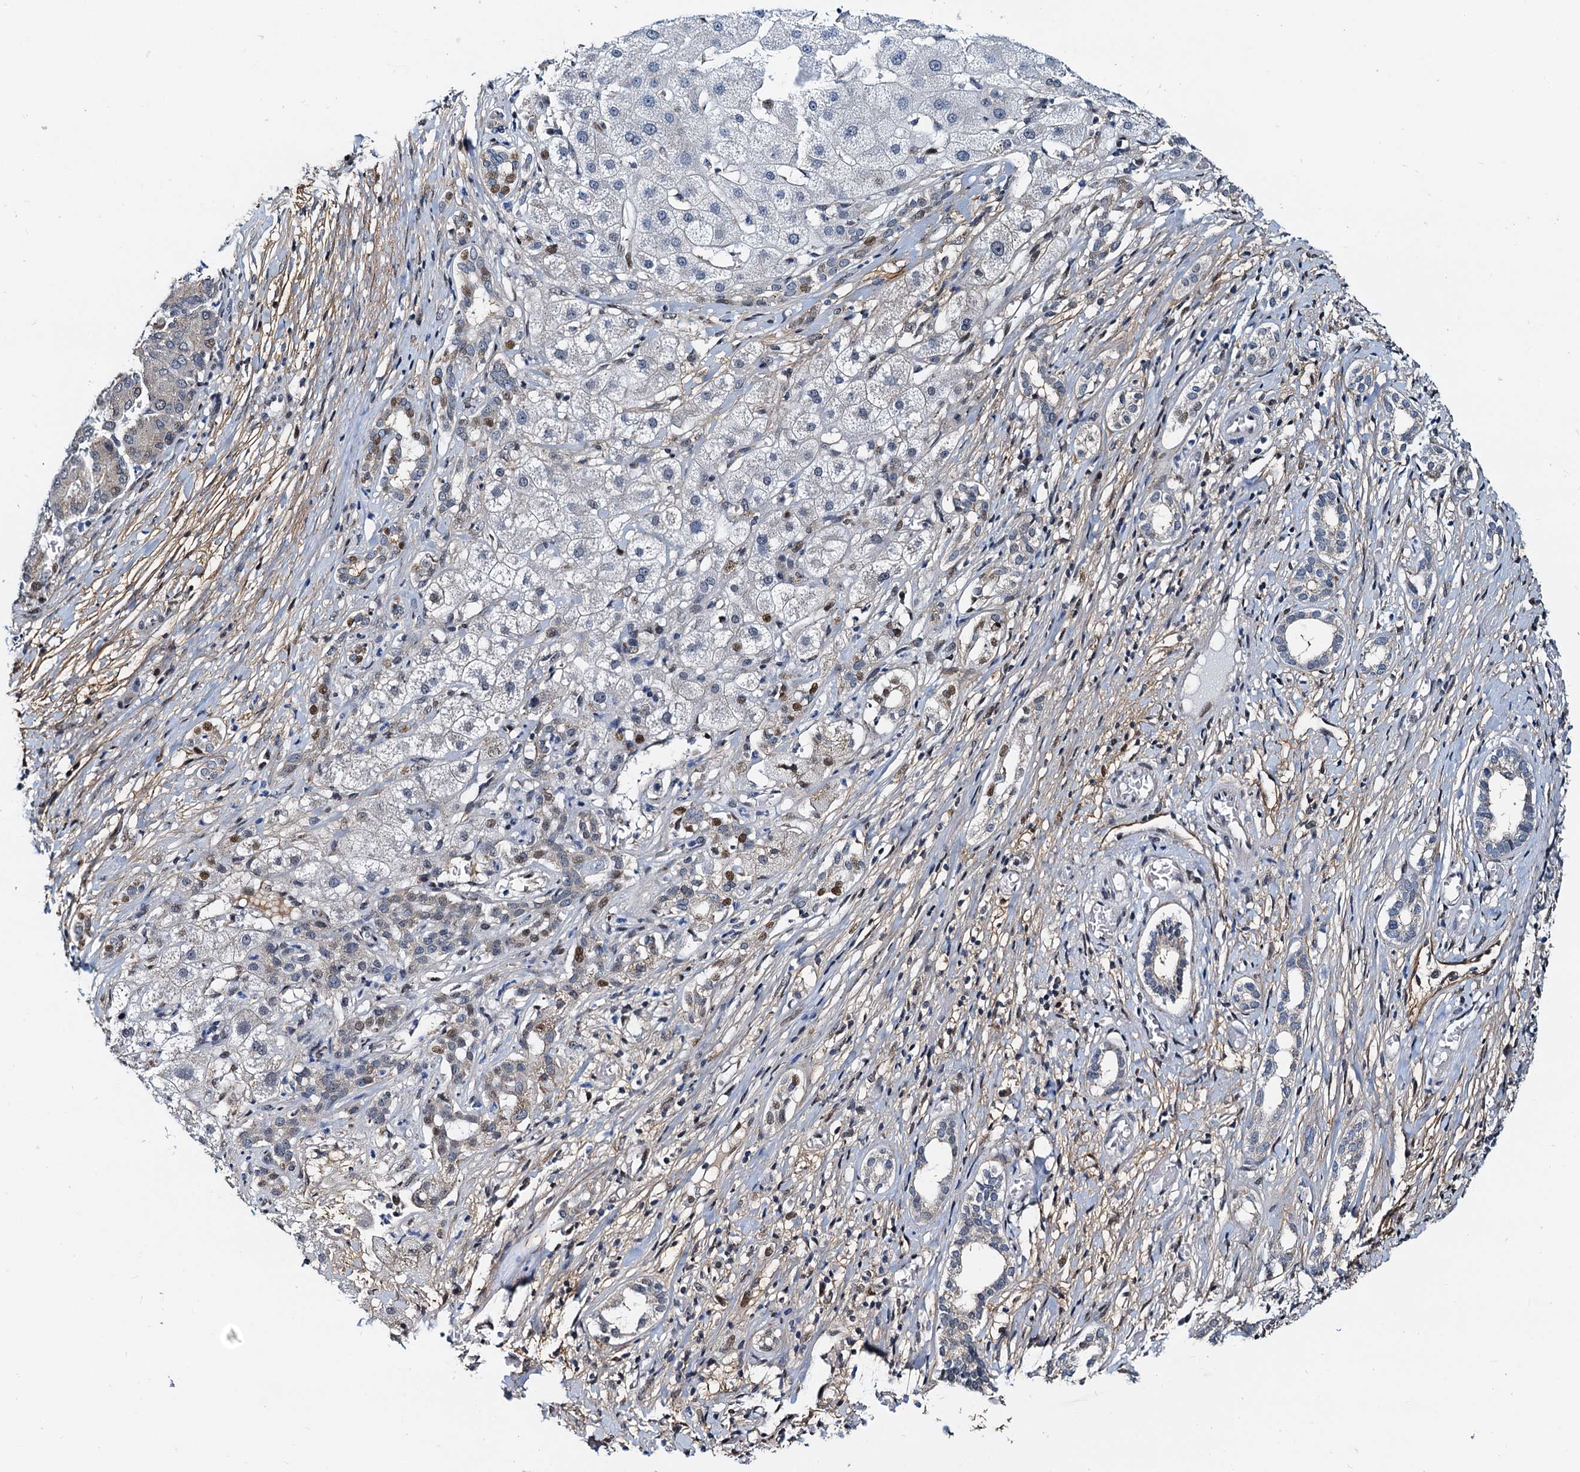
{"staining": {"intensity": "moderate", "quantity": "<25%", "location": "nuclear"}, "tissue": "liver cancer", "cell_type": "Tumor cells", "image_type": "cancer", "snomed": [{"axis": "morphology", "description": "Carcinoma, Hepatocellular, NOS"}, {"axis": "topography", "description": "Liver"}], "caption": "The photomicrograph displays immunohistochemical staining of liver cancer (hepatocellular carcinoma). There is moderate nuclear expression is identified in about <25% of tumor cells.", "gene": "PTGES3", "patient": {"sex": "male", "age": 65}}